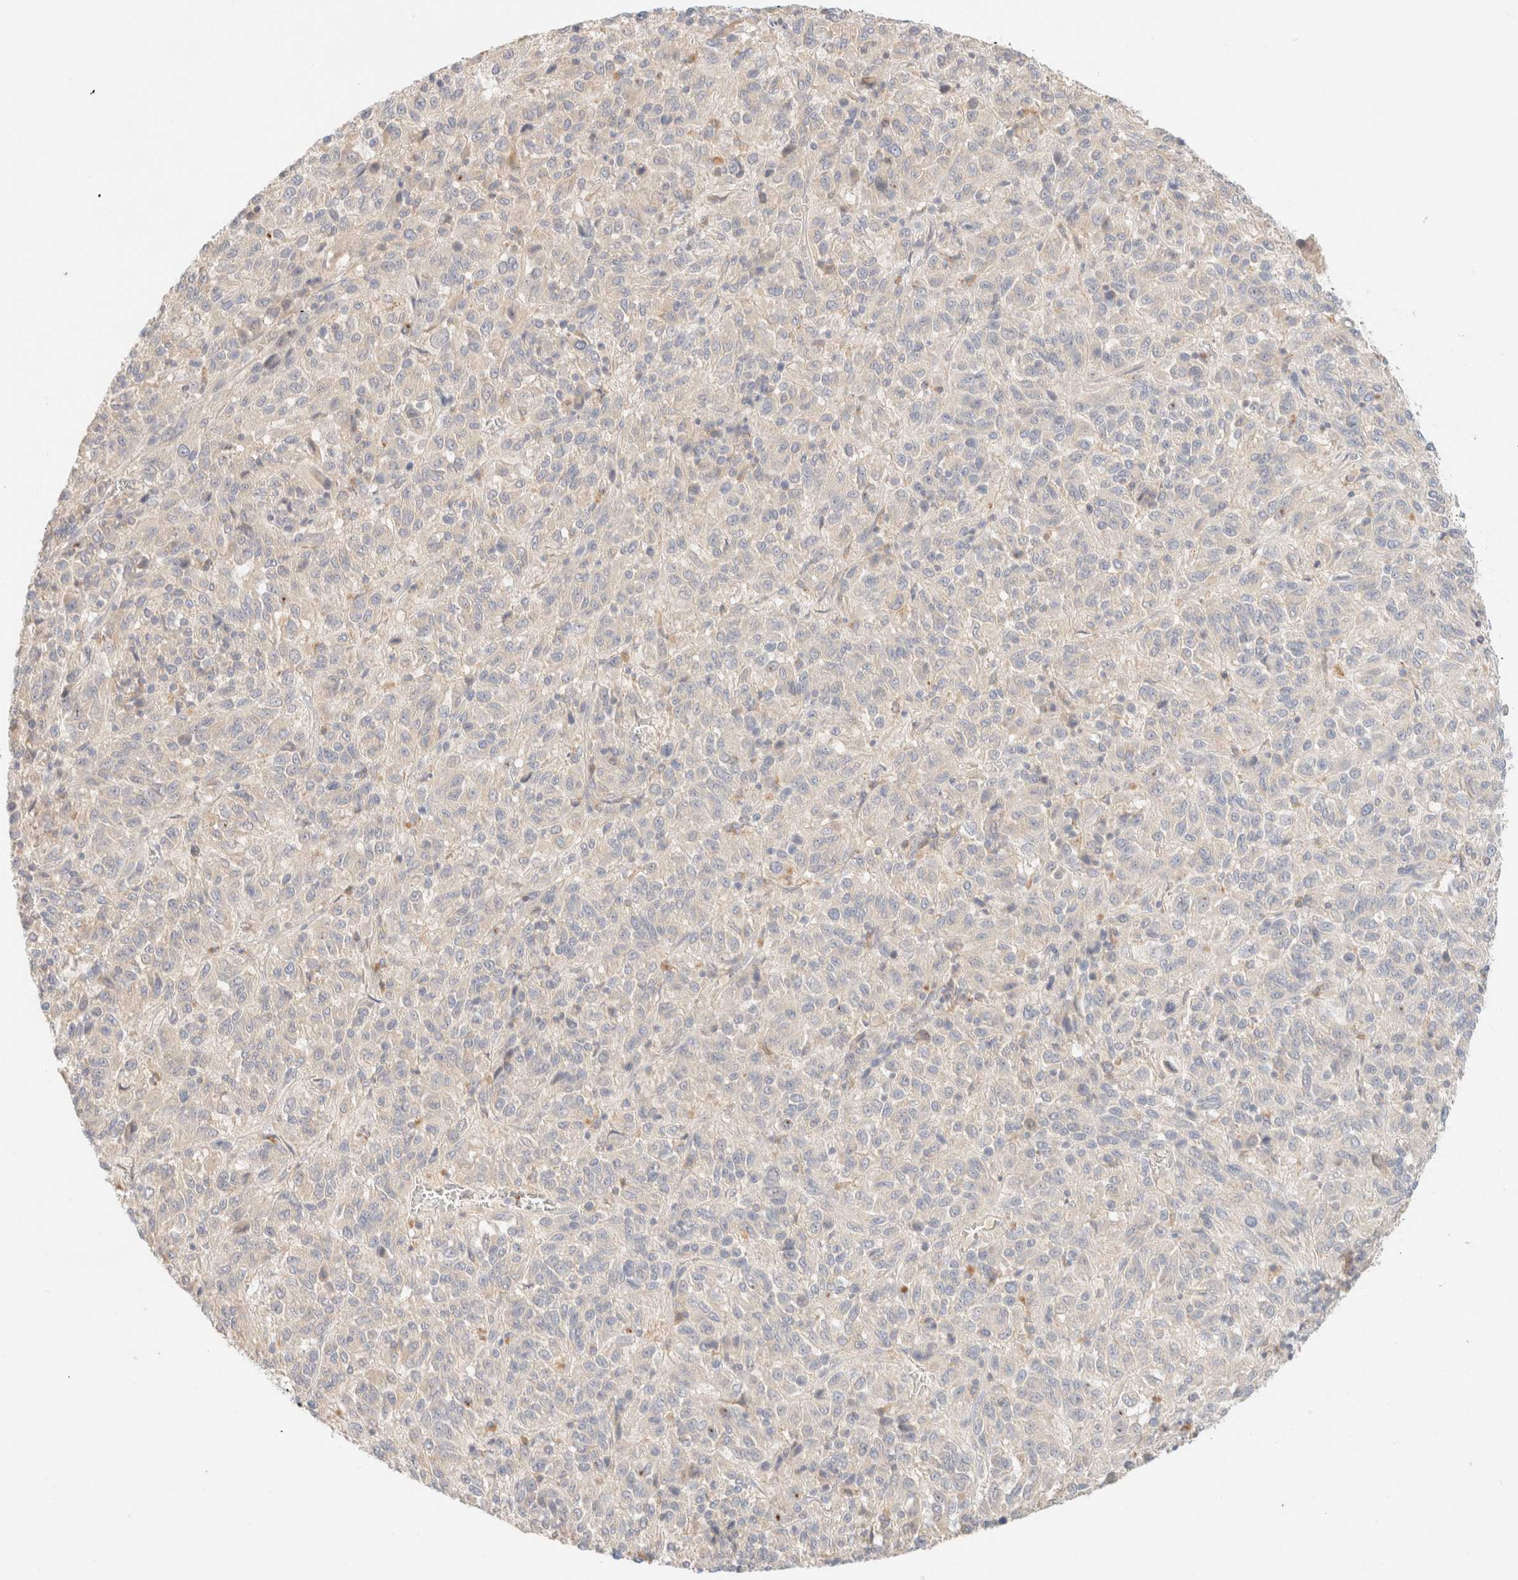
{"staining": {"intensity": "negative", "quantity": "none", "location": "none"}, "tissue": "melanoma", "cell_type": "Tumor cells", "image_type": "cancer", "snomed": [{"axis": "morphology", "description": "Malignant melanoma, Metastatic site"}, {"axis": "topography", "description": "Lung"}], "caption": "Tumor cells are negative for protein expression in human melanoma.", "gene": "SARM1", "patient": {"sex": "male", "age": 64}}